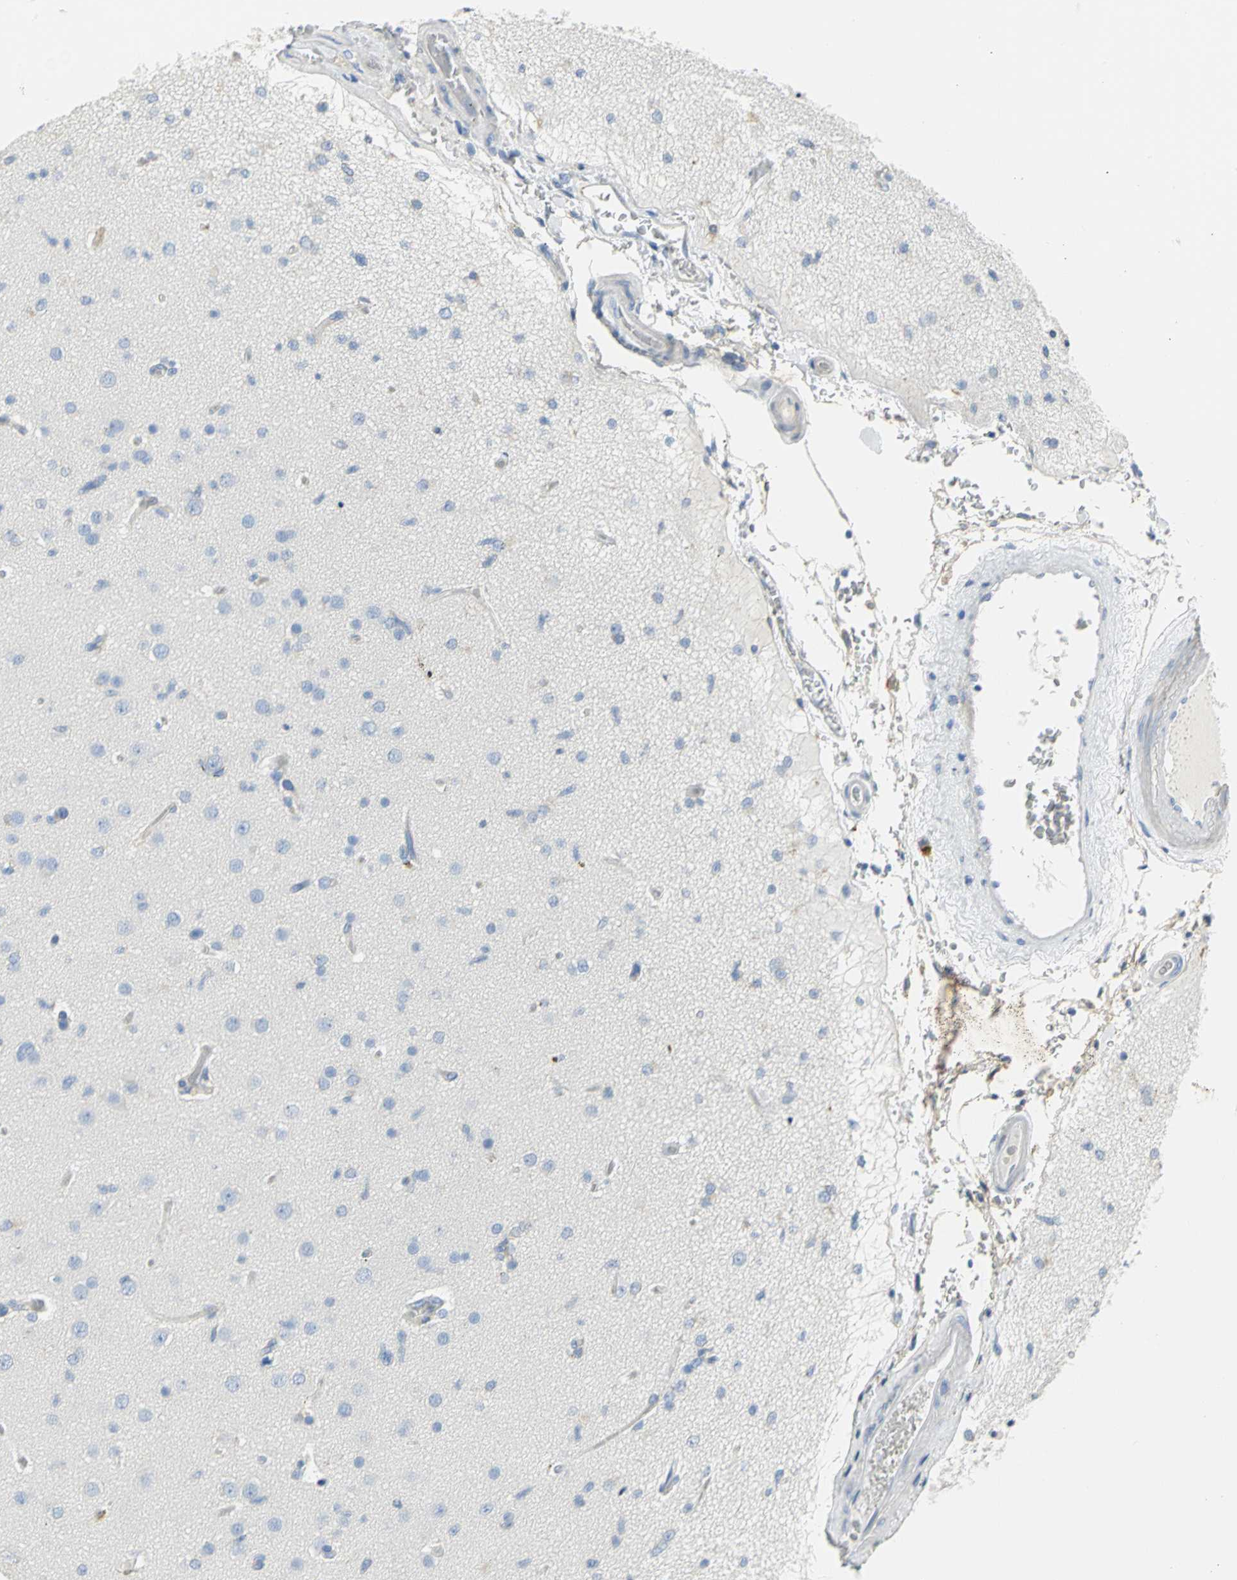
{"staining": {"intensity": "negative", "quantity": "none", "location": "none"}, "tissue": "glioma", "cell_type": "Tumor cells", "image_type": "cancer", "snomed": [{"axis": "morphology", "description": "Glioma, malignant, High grade"}, {"axis": "topography", "description": "Brain"}], "caption": "Immunohistochemistry of glioma displays no staining in tumor cells.", "gene": "GNRH2", "patient": {"sex": "male", "age": 33}}